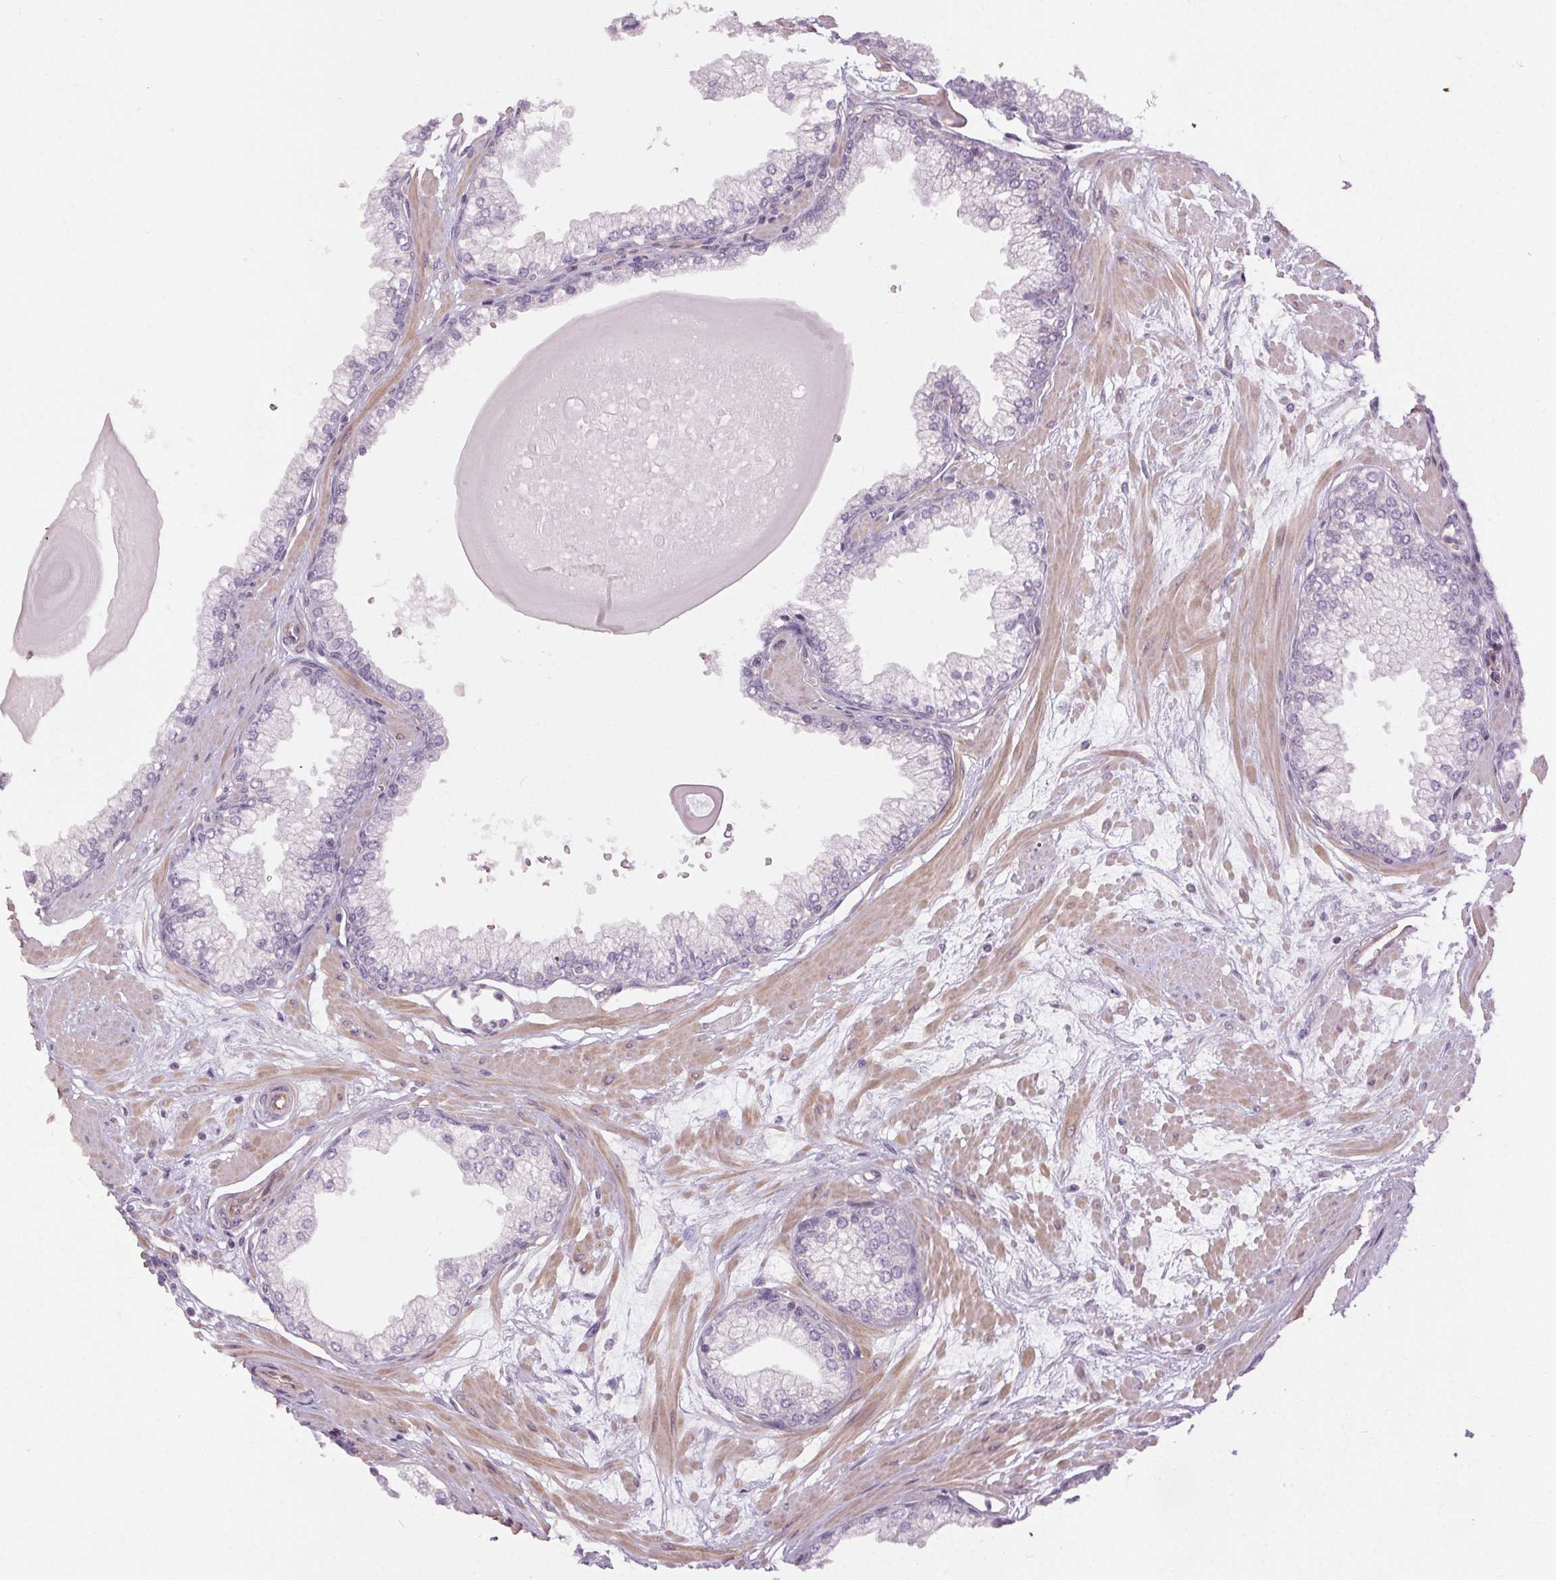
{"staining": {"intensity": "negative", "quantity": "none", "location": "none"}, "tissue": "prostate", "cell_type": "Glandular cells", "image_type": "normal", "snomed": [{"axis": "morphology", "description": "Normal tissue, NOS"}, {"axis": "topography", "description": "Prostate"}, {"axis": "topography", "description": "Peripheral nerve tissue"}], "caption": "Immunohistochemical staining of unremarkable prostate demonstrates no significant staining in glandular cells. (Stains: DAB IHC with hematoxylin counter stain, Microscopy: brightfield microscopy at high magnification).", "gene": "CCSER1", "patient": {"sex": "male", "age": 61}}